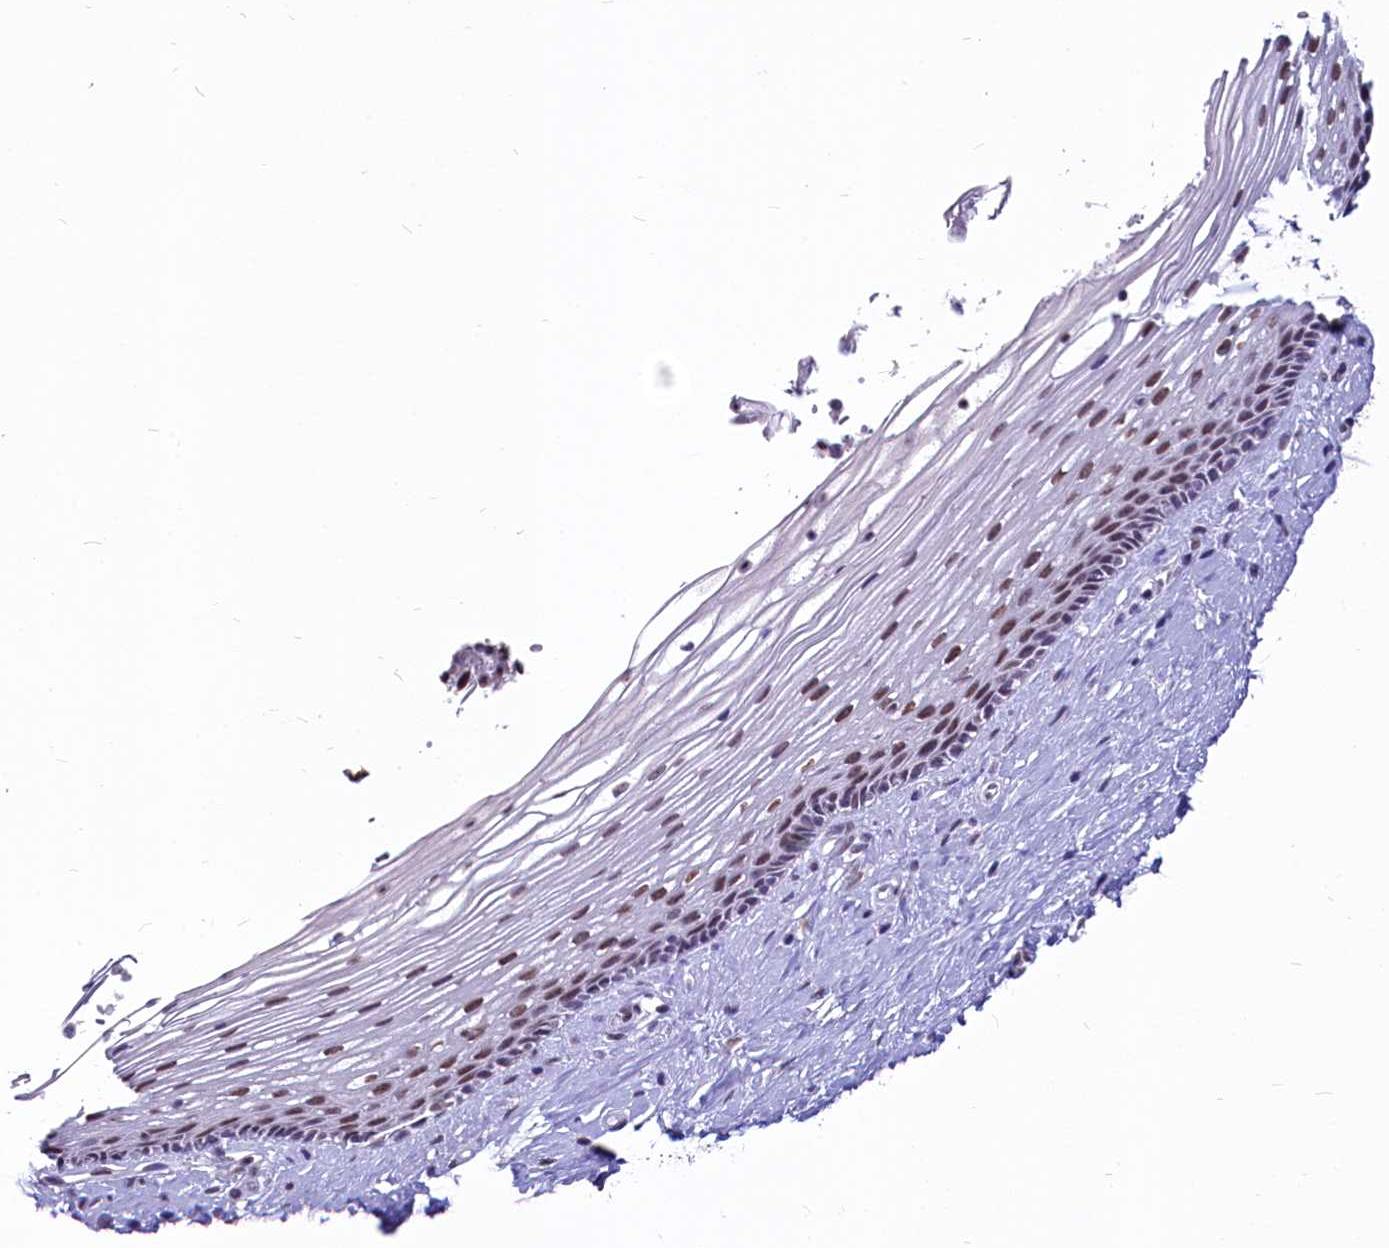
{"staining": {"intensity": "moderate", "quantity": ">75%", "location": "nuclear"}, "tissue": "vagina", "cell_type": "Squamous epithelial cells", "image_type": "normal", "snomed": [{"axis": "morphology", "description": "Normal tissue, NOS"}, {"axis": "topography", "description": "Vagina"}], "caption": "Protein analysis of unremarkable vagina displays moderate nuclear expression in about >75% of squamous epithelial cells. The staining was performed using DAB, with brown indicating positive protein expression. Nuclei are stained blue with hematoxylin.", "gene": "PARPBP", "patient": {"sex": "female", "age": 46}}